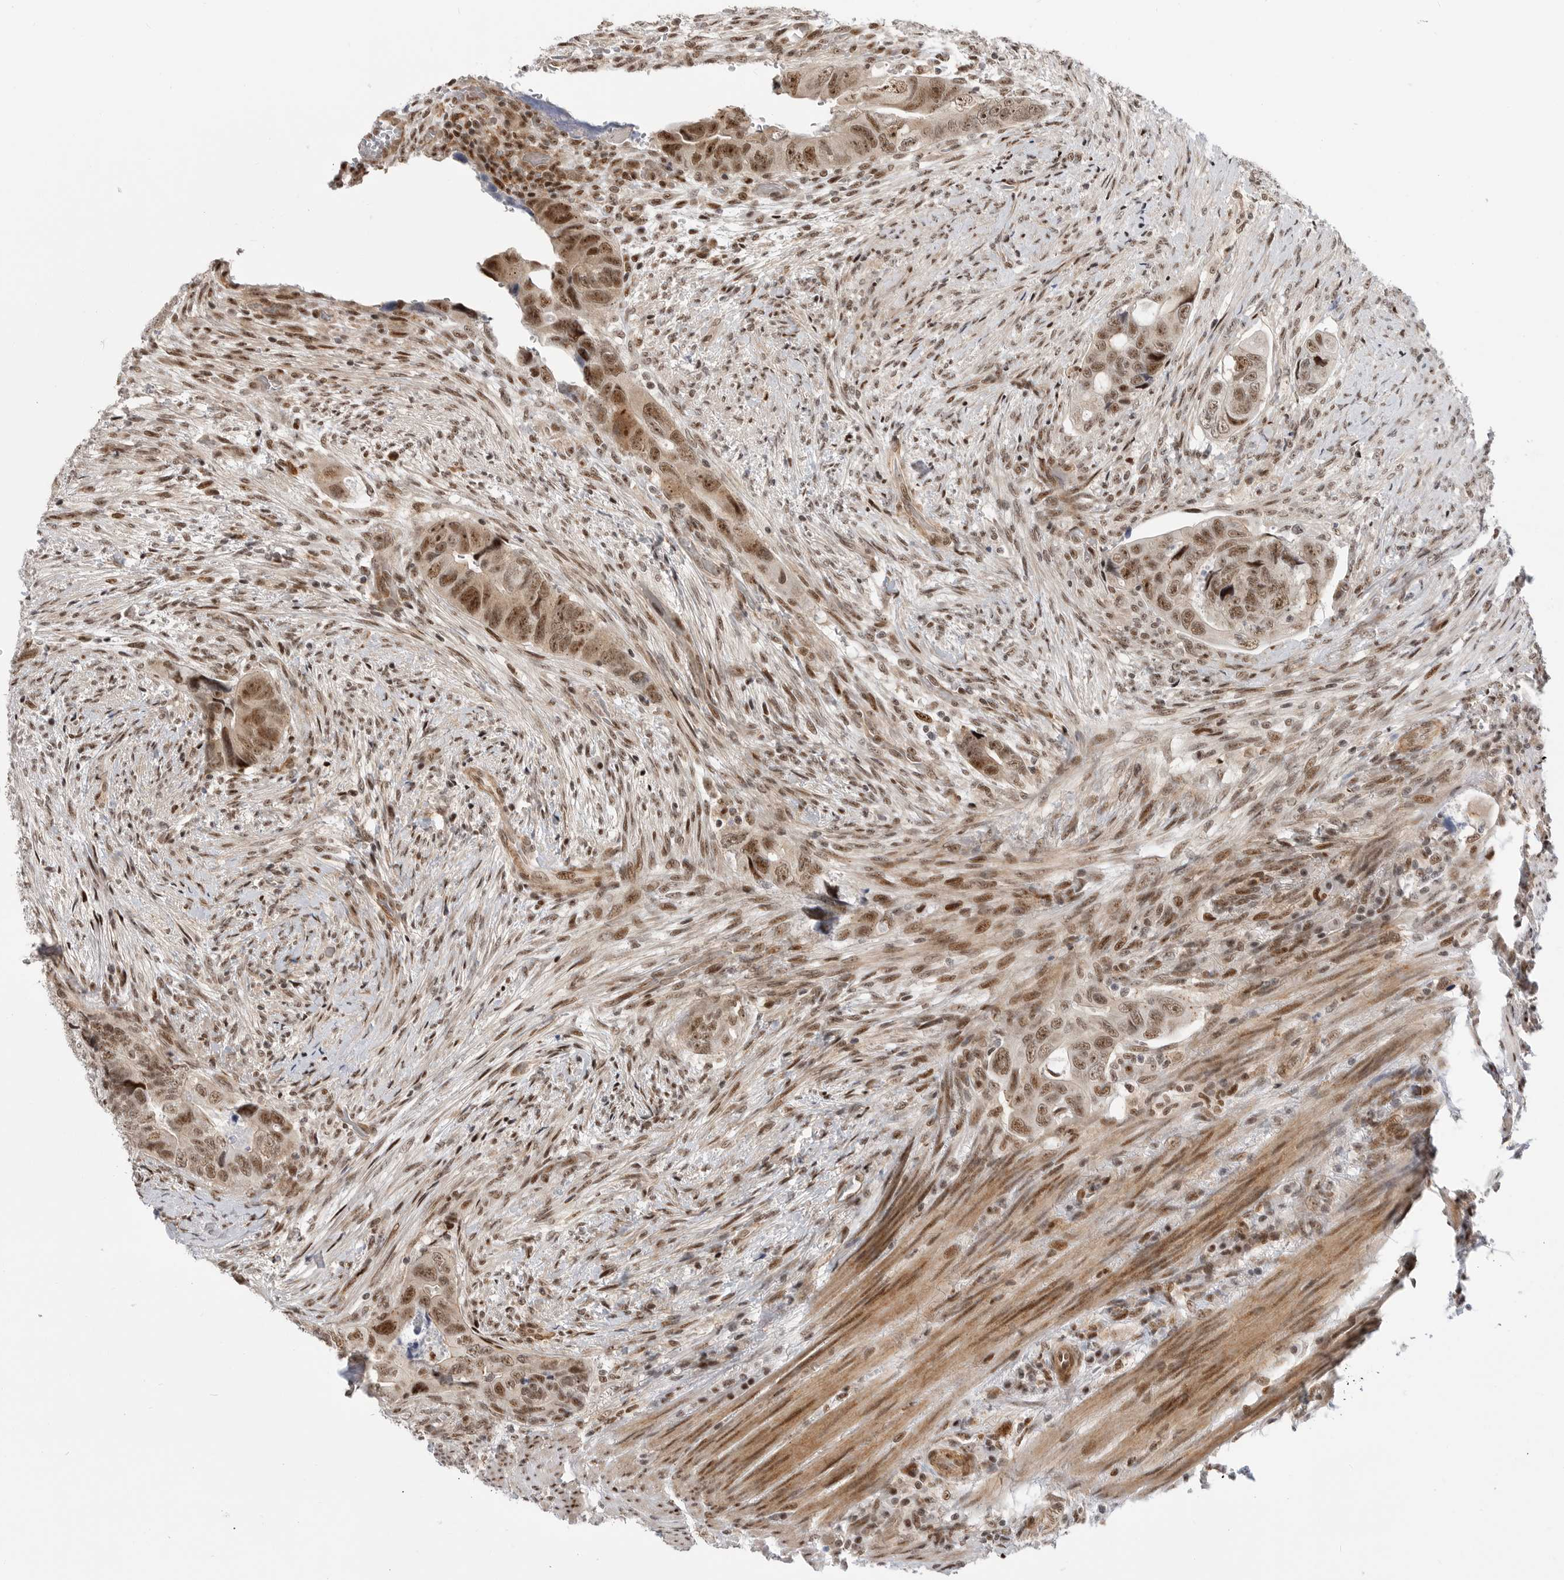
{"staining": {"intensity": "moderate", "quantity": ">75%", "location": "nuclear"}, "tissue": "colorectal cancer", "cell_type": "Tumor cells", "image_type": "cancer", "snomed": [{"axis": "morphology", "description": "Adenocarcinoma, NOS"}, {"axis": "topography", "description": "Rectum"}], "caption": "Immunohistochemical staining of adenocarcinoma (colorectal) reveals medium levels of moderate nuclear staining in approximately >75% of tumor cells. The staining is performed using DAB (3,3'-diaminobenzidine) brown chromogen to label protein expression. The nuclei are counter-stained blue using hematoxylin.", "gene": "GPATCH2", "patient": {"sex": "male", "age": 63}}